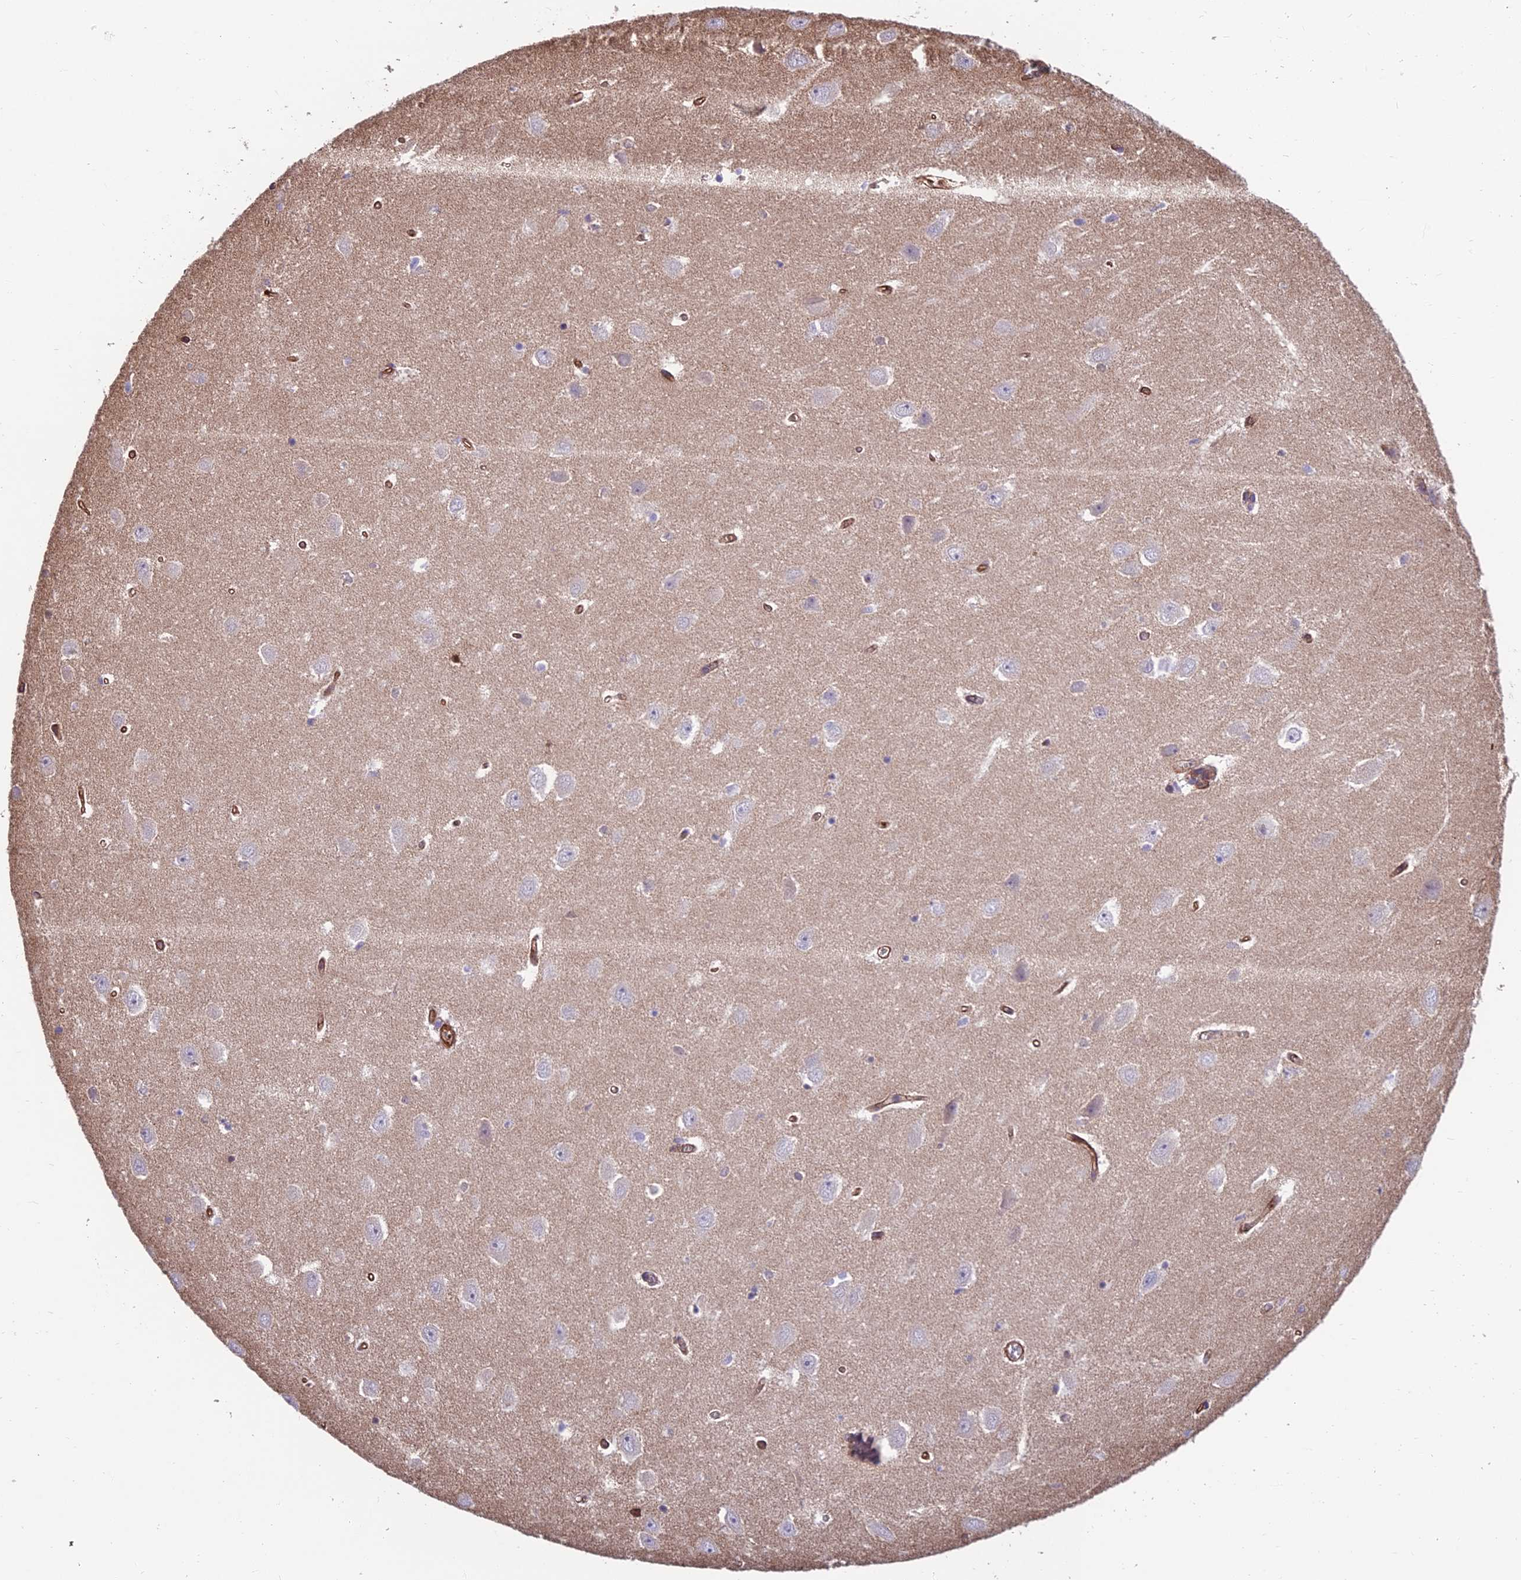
{"staining": {"intensity": "negative", "quantity": "none", "location": "none"}, "tissue": "hippocampus", "cell_type": "Glial cells", "image_type": "normal", "snomed": [{"axis": "morphology", "description": "Normal tissue, NOS"}, {"axis": "topography", "description": "Hippocampus"}], "caption": "Human hippocampus stained for a protein using immunohistochemistry (IHC) displays no staining in glial cells.", "gene": "RTN4RL1", "patient": {"sex": "female", "age": 64}}